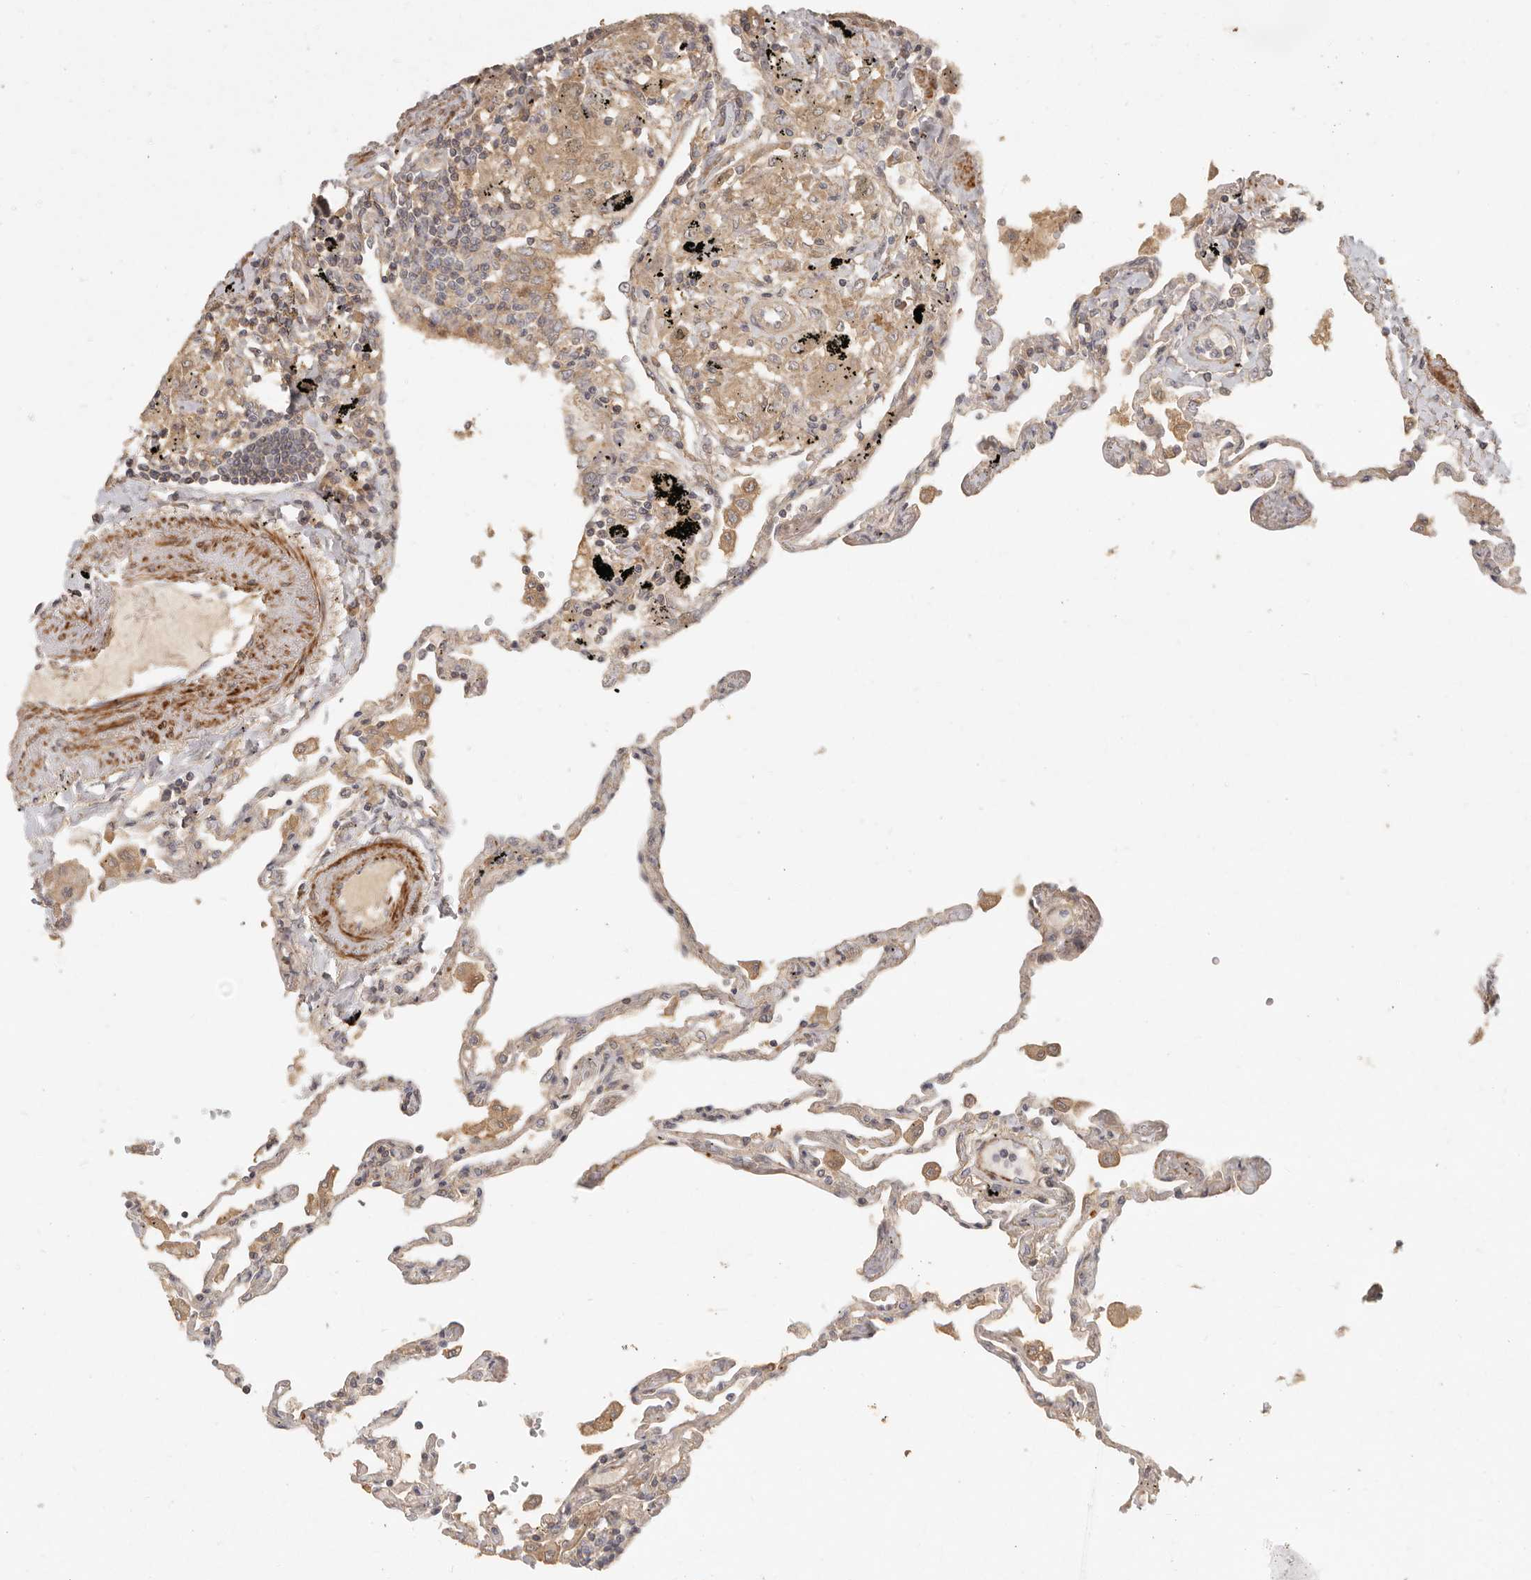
{"staining": {"intensity": "weak", "quantity": ">75%", "location": "cytoplasmic/membranous"}, "tissue": "lung", "cell_type": "Alveolar cells", "image_type": "normal", "snomed": [{"axis": "morphology", "description": "Normal tissue, NOS"}, {"axis": "topography", "description": "Lung"}], "caption": "Weak cytoplasmic/membranous protein staining is seen in approximately >75% of alveolar cells in lung. (Brightfield microscopy of DAB IHC at high magnification).", "gene": "VIPR1", "patient": {"sex": "female", "age": 67}}